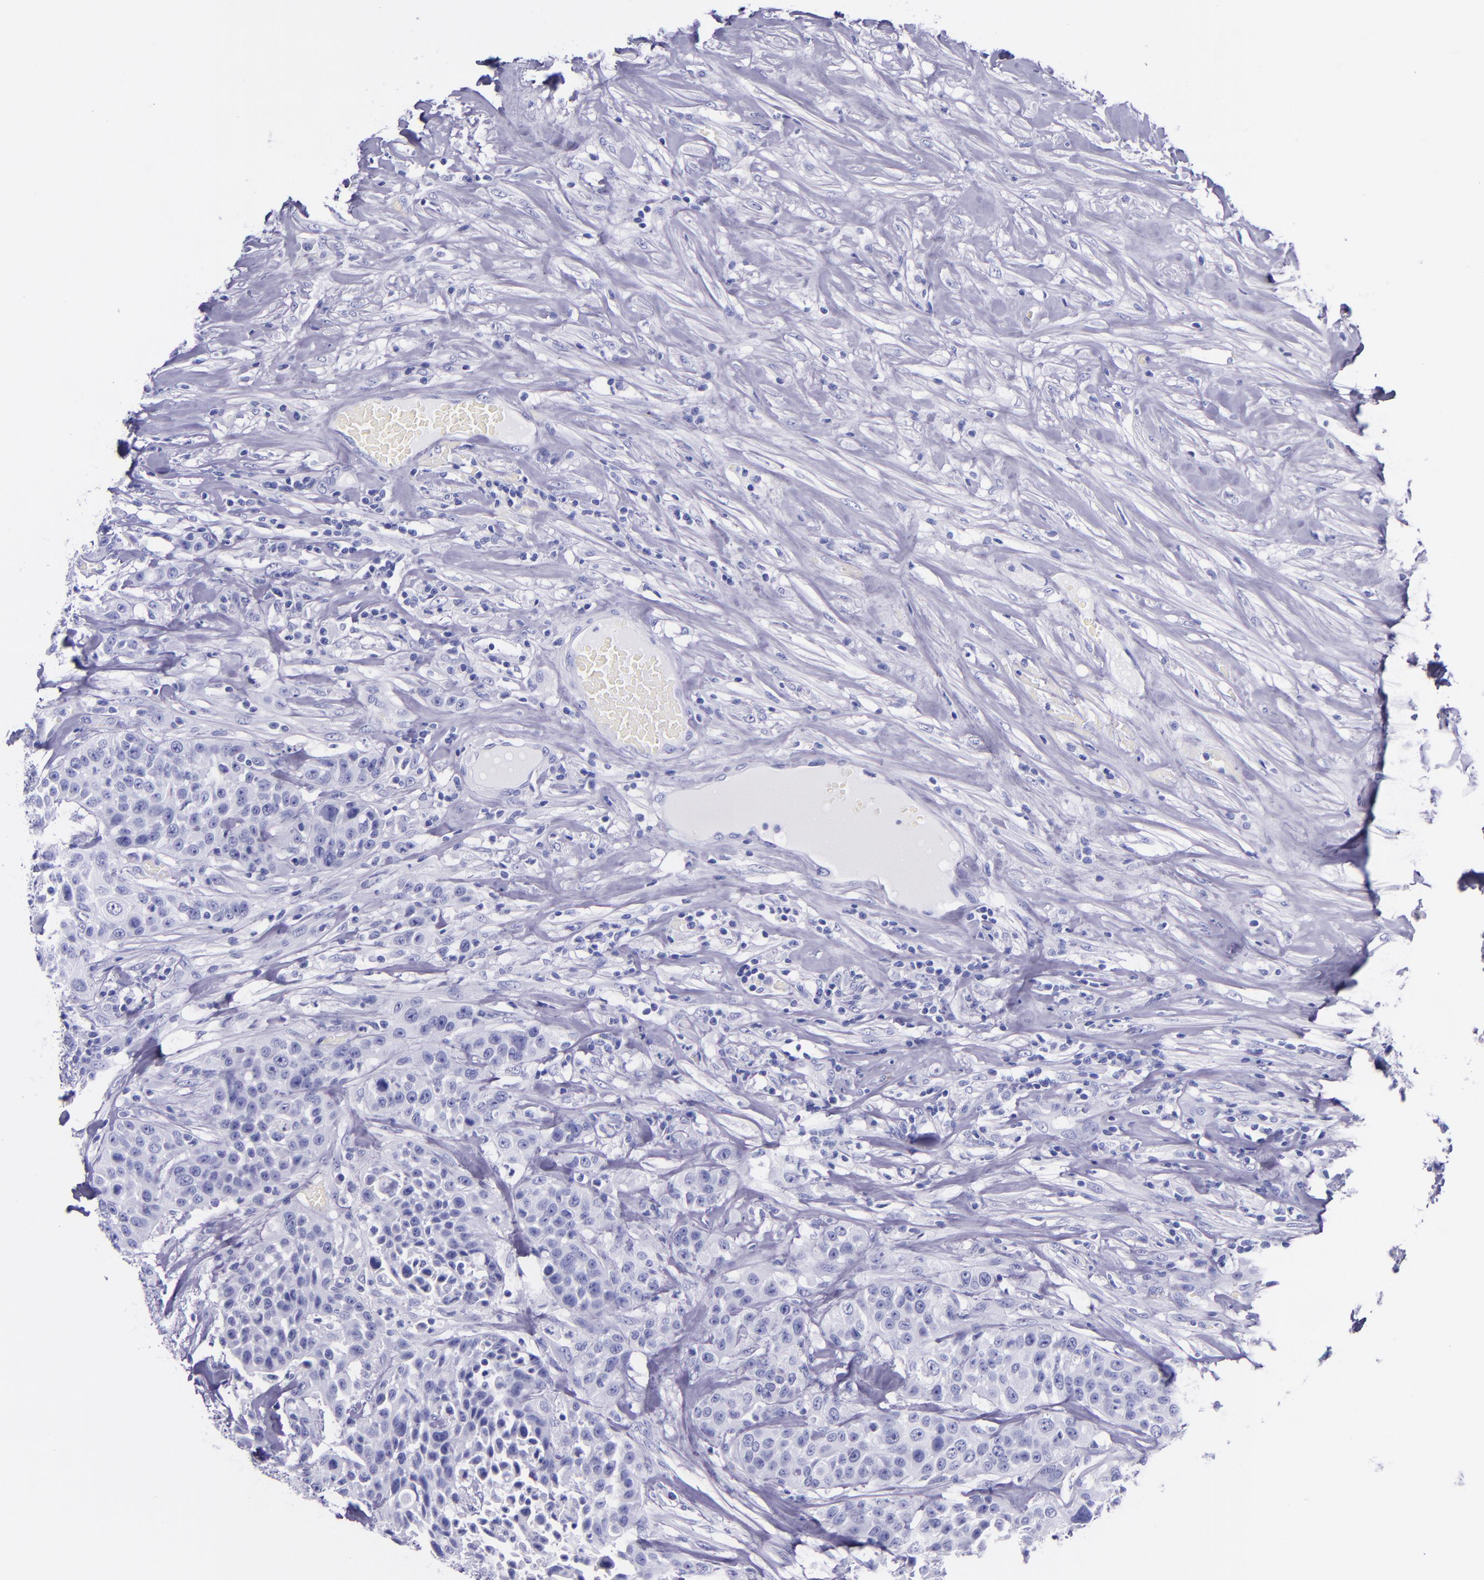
{"staining": {"intensity": "negative", "quantity": "none", "location": "none"}, "tissue": "urothelial cancer", "cell_type": "Tumor cells", "image_type": "cancer", "snomed": [{"axis": "morphology", "description": "Urothelial carcinoma, High grade"}, {"axis": "topography", "description": "Urinary bladder"}], "caption": "Tumor cells show no significant protein staining in high-grade urothelial carcinoma.", "gene": "MBP", "patient": {"sex": "male", "age": 74}}